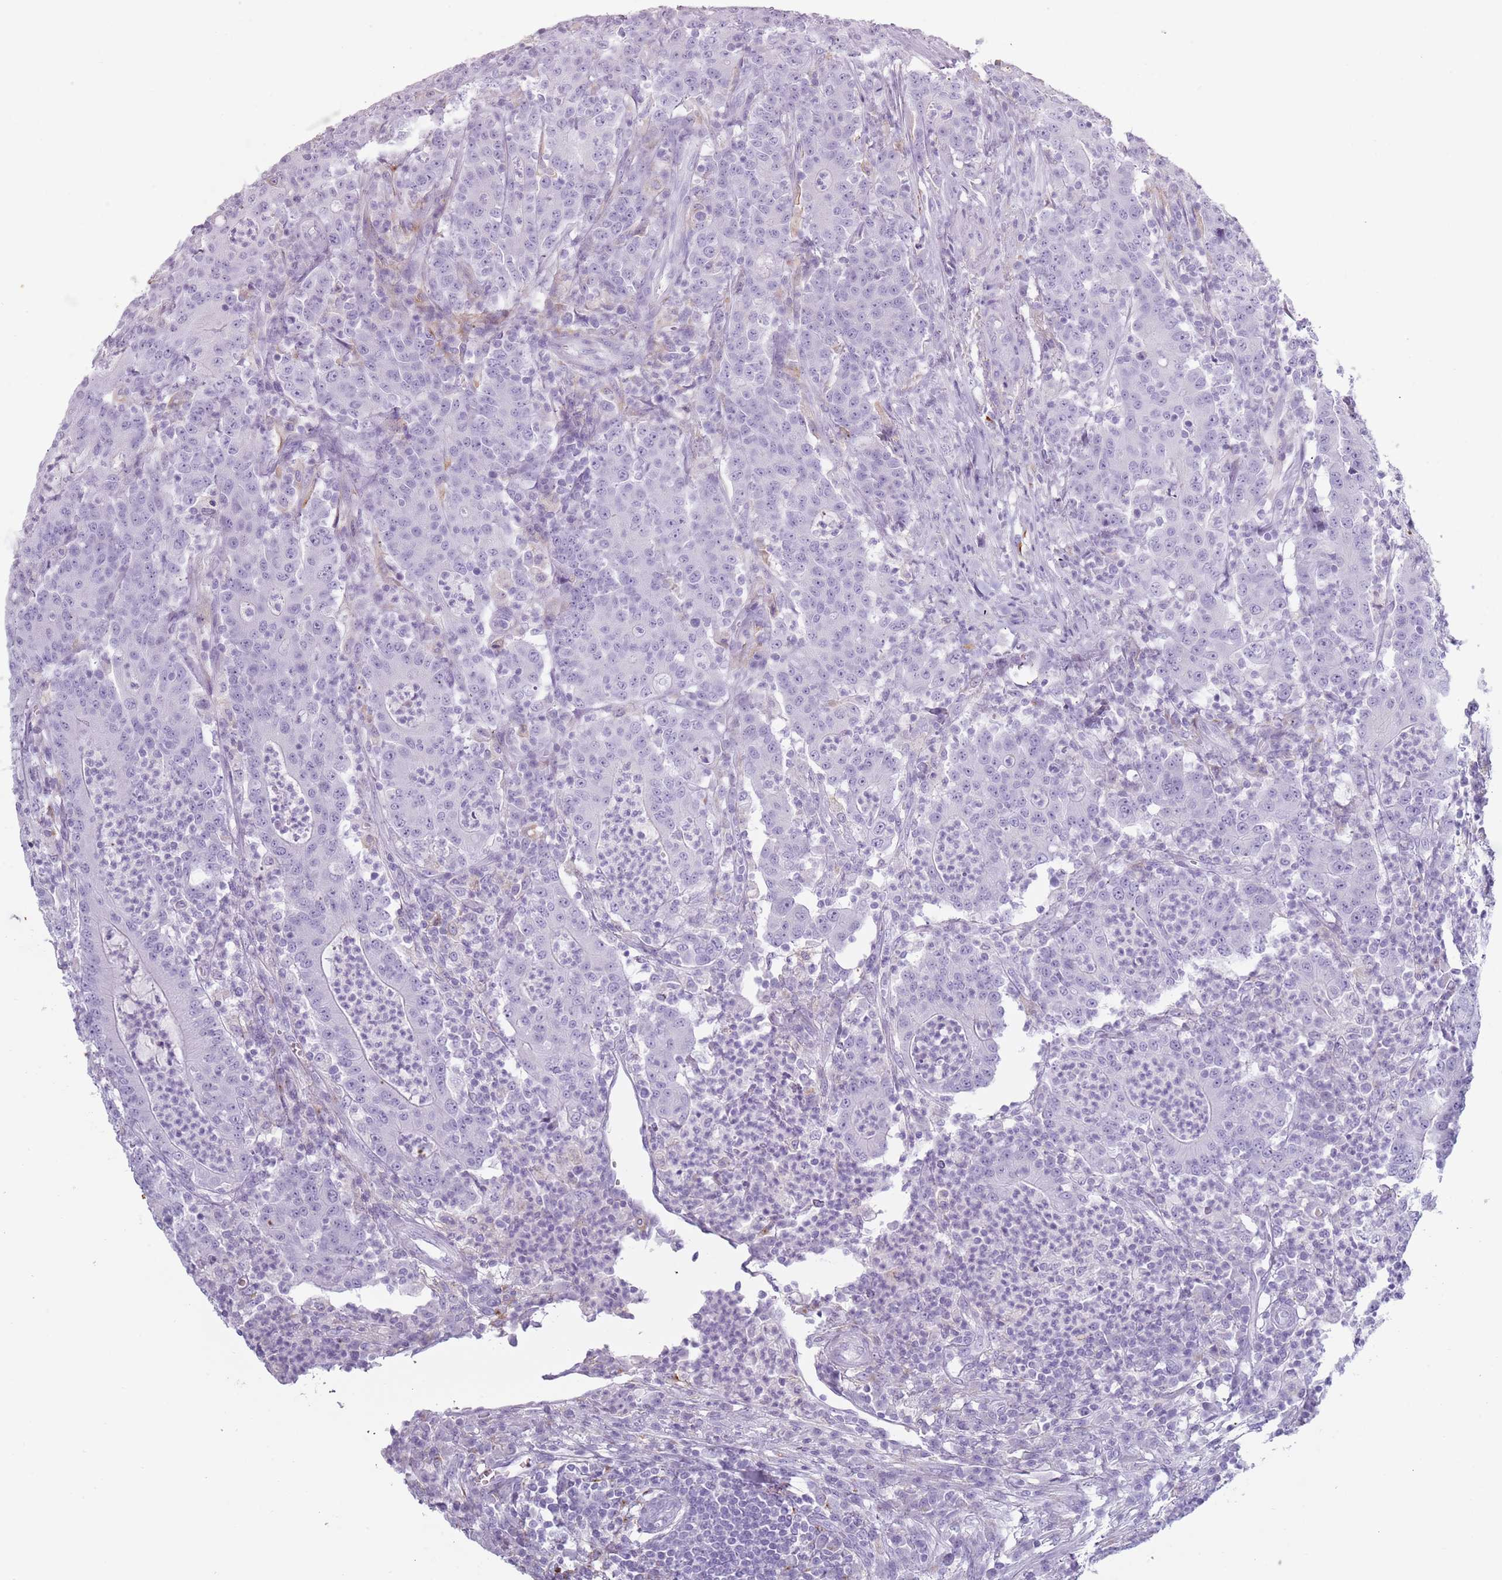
{"staining": {"intensity": "negative", "quantity": "none", "location": "none"}, "tissue": "colorectal cancer", "cell_type": "Tumor cells", "image_type": "cancer", "snomed": [{"axis": "morphology", "description": "Adenocarcinoma, NOS"}, {"axis": "topography", "description": "Colon"}], "caption": "Immunohistochemical staining of adenocarcinoma (colorectal) reveals no significant staining in tumor cells. The staining is performed using DAB brown chromogen with nuclei counter-stained in using hematoxylin.", "gene": "COLEC12", "patient": {"sex": "male", "age": 83}}